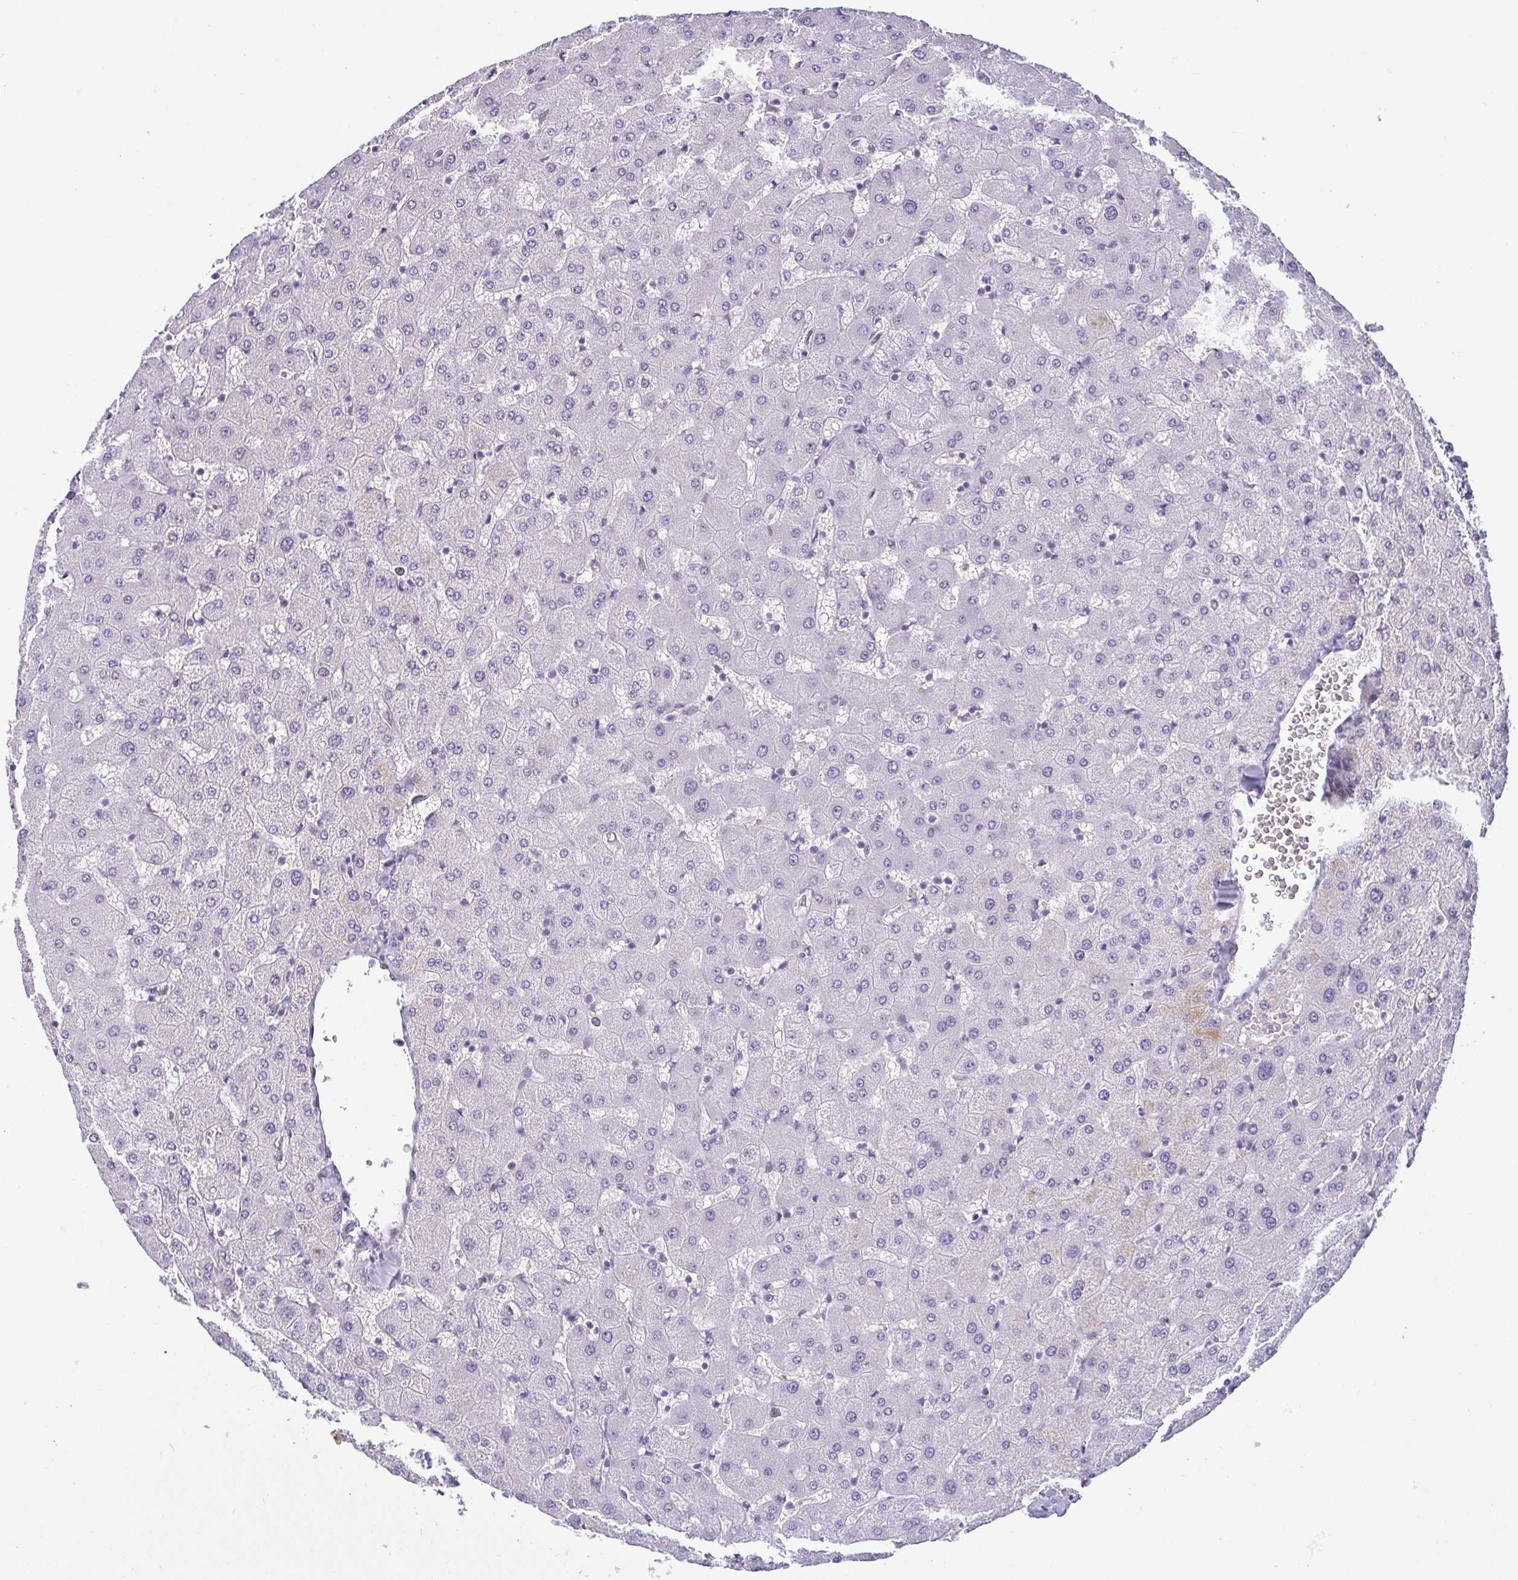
{"staining": {"intensity": "negative", "quantity": "none", "location": "none"}, "tissue": "liver", "cell_type": "Cholangiocytes", "image_type": "normal", "snomed": [{"axis": "morphology", "description": "Normal tissue, NOS"}, {"axis": "topography", "description": "Liver"}], "caption": "IHC image of benign human liver stained for a protein (brown), which shows no staining in cholangiocytes.", "gene": "BZW1", "patient": {"sex": "female", "age": 63}}